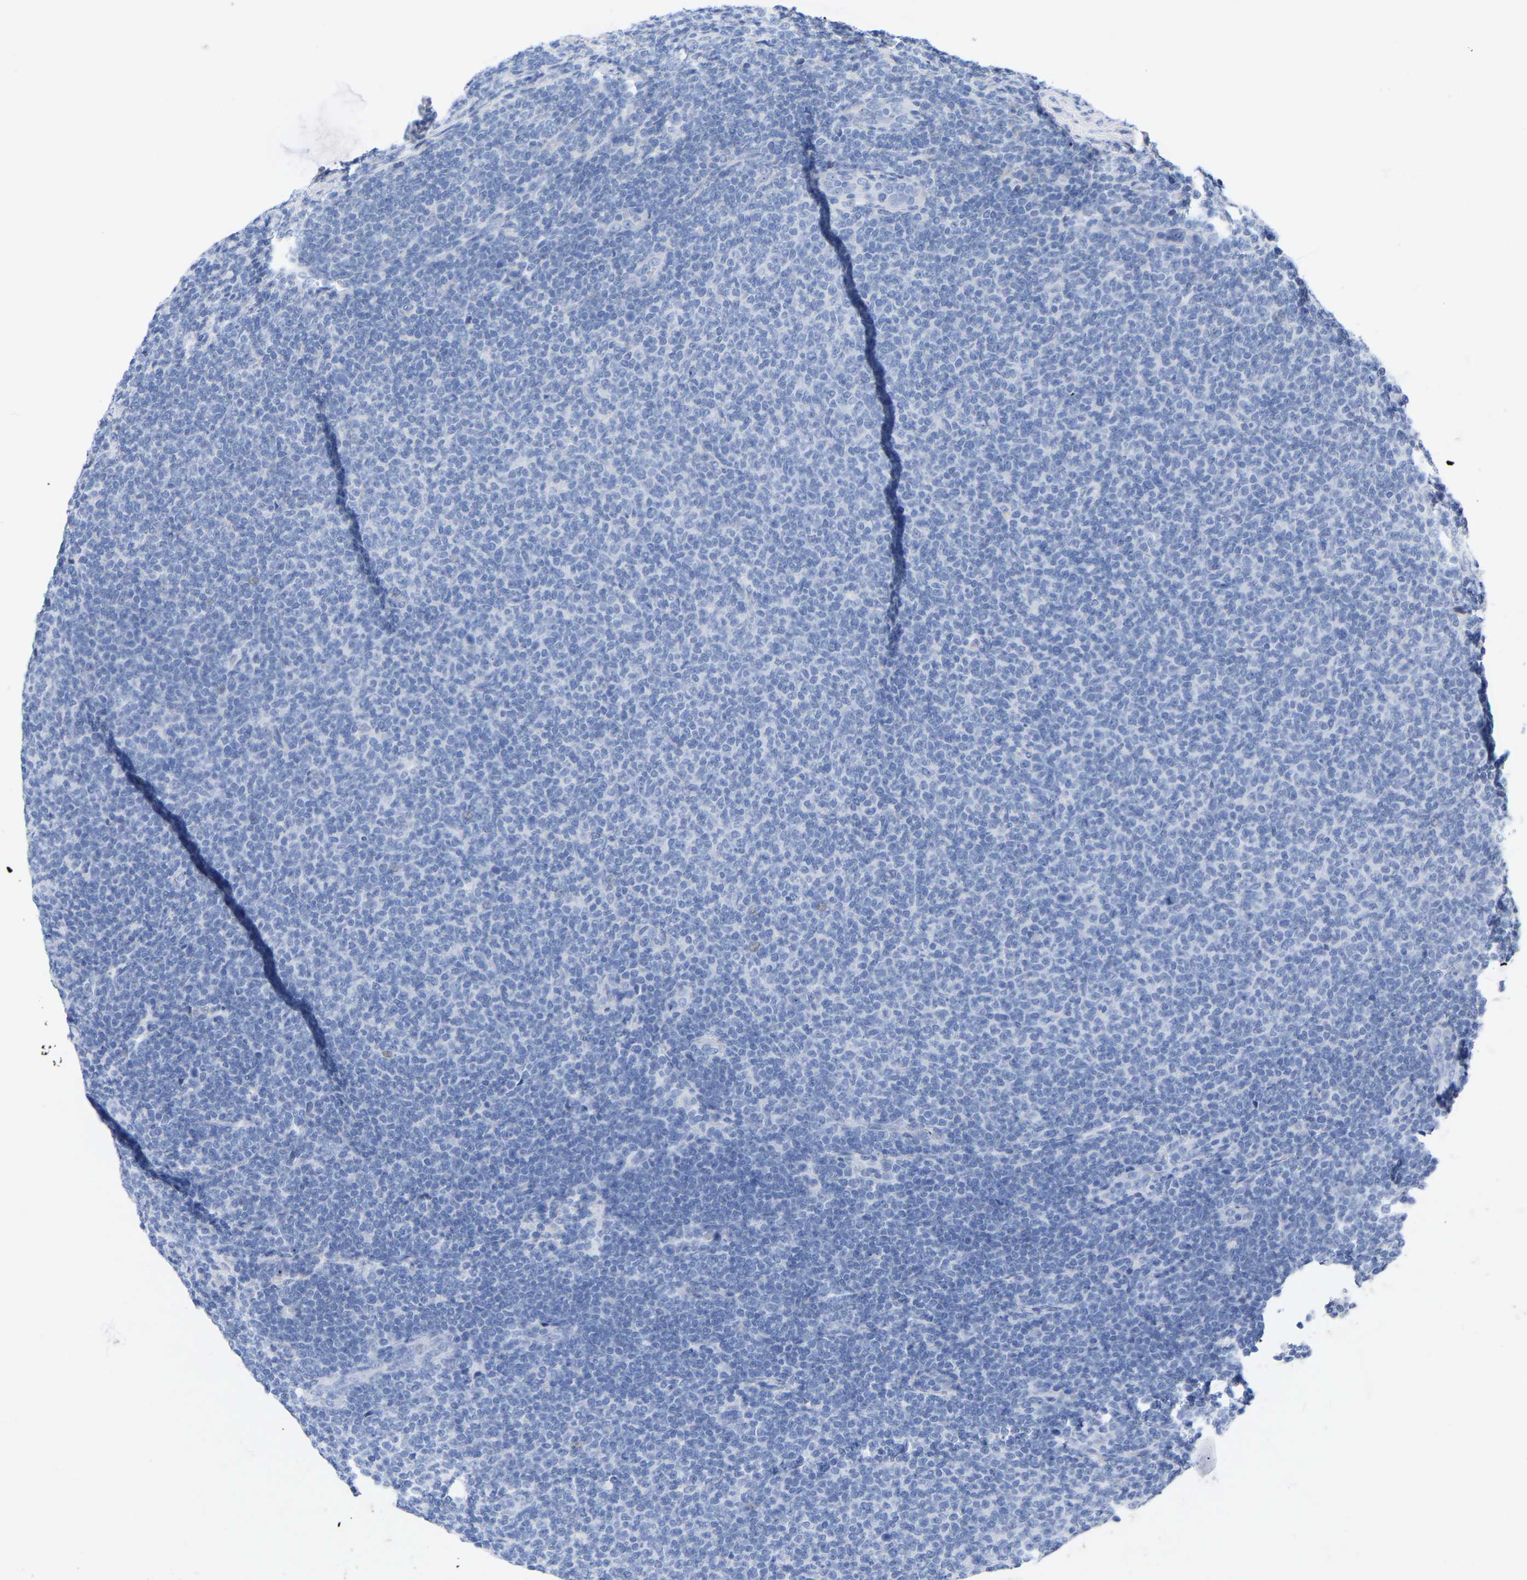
{"staining": {"intensity": "negative", "quantity": "none", "location": "none"}, "tissue": "lymphoma", "cell_type": "Tumor cells", "image_type": "cancer", "snomed": [{"axis": "morphology", "description": "Malignant lymphoma, non-Hodgkin's type, Low grade"}, {"axis": "topography", "description": "Lymph node"}], "caption": "High magnification brightfield microscopy of lymphoma stained with DAB (3,3'-diaminobenzidine) (brown) and counterstained with hematoxylin (blue): tumor cells show no significant staining.", "gene": "STRIP2", "patient": {"sex": "male", "age": 66}}